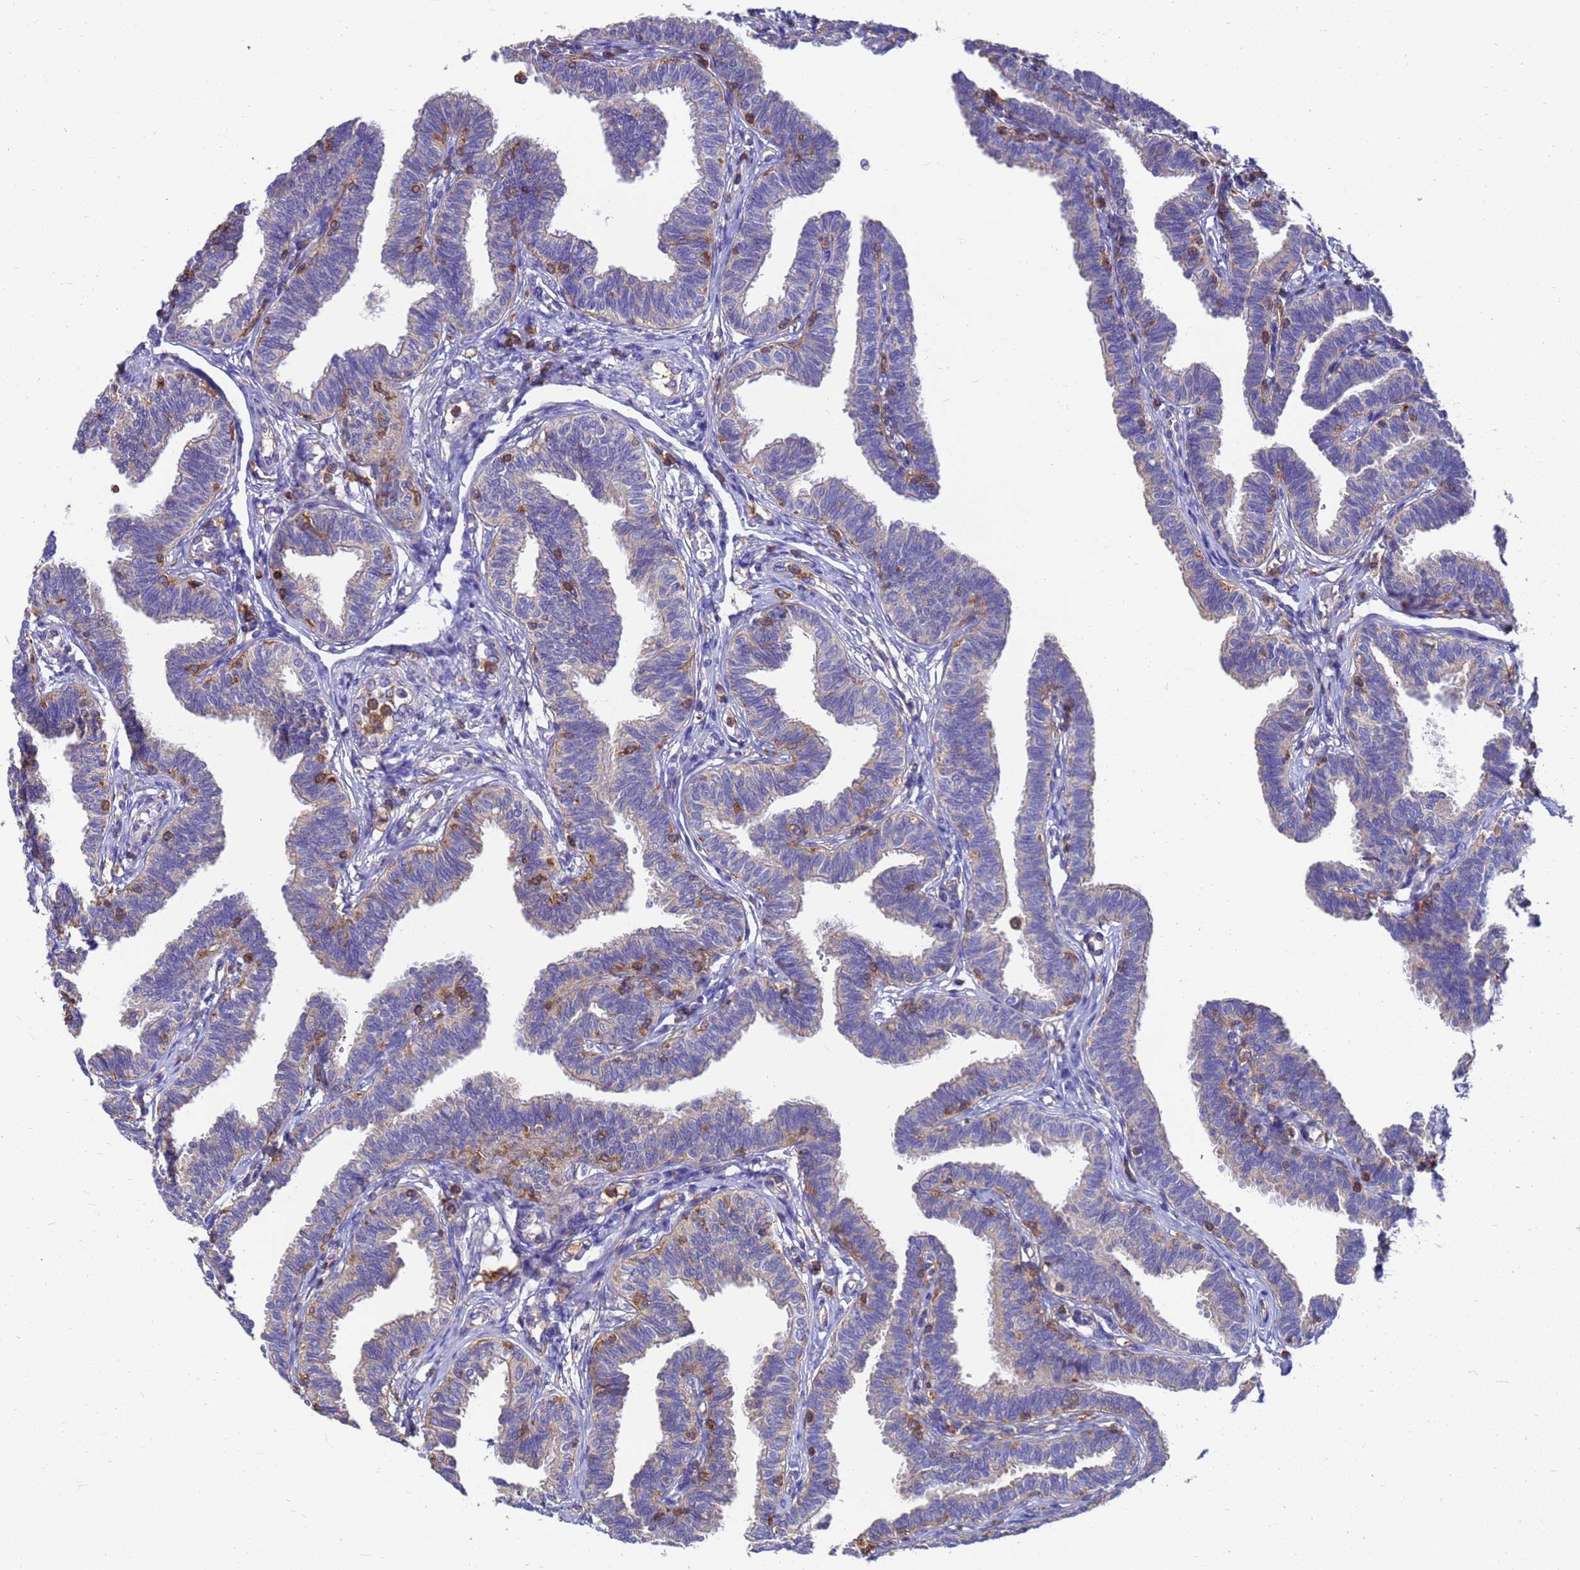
{"staining": {"intensity": "weak", "quantity": "<25%", "location": "cytoplasmic/membranous"}, "tissue": "fallopian tube", "cell_type": "Glandular cells", "image_type": "normal", "snomed": [{"axis": "morphology", "description": "Normal tissue, NOS"}, {"axis": "topography", "description": "Fallopian tube"}, {"axis": "topography", "description": "Ovary"}], "caption": "DAB (3,3'-diaminobenzidine) immunohistochemical staining of benign human fallopian tube exhibits no significant positivity in glandular cells.", "gene": "ZNF235", "patient": {"sex": "female", "age": 23}}